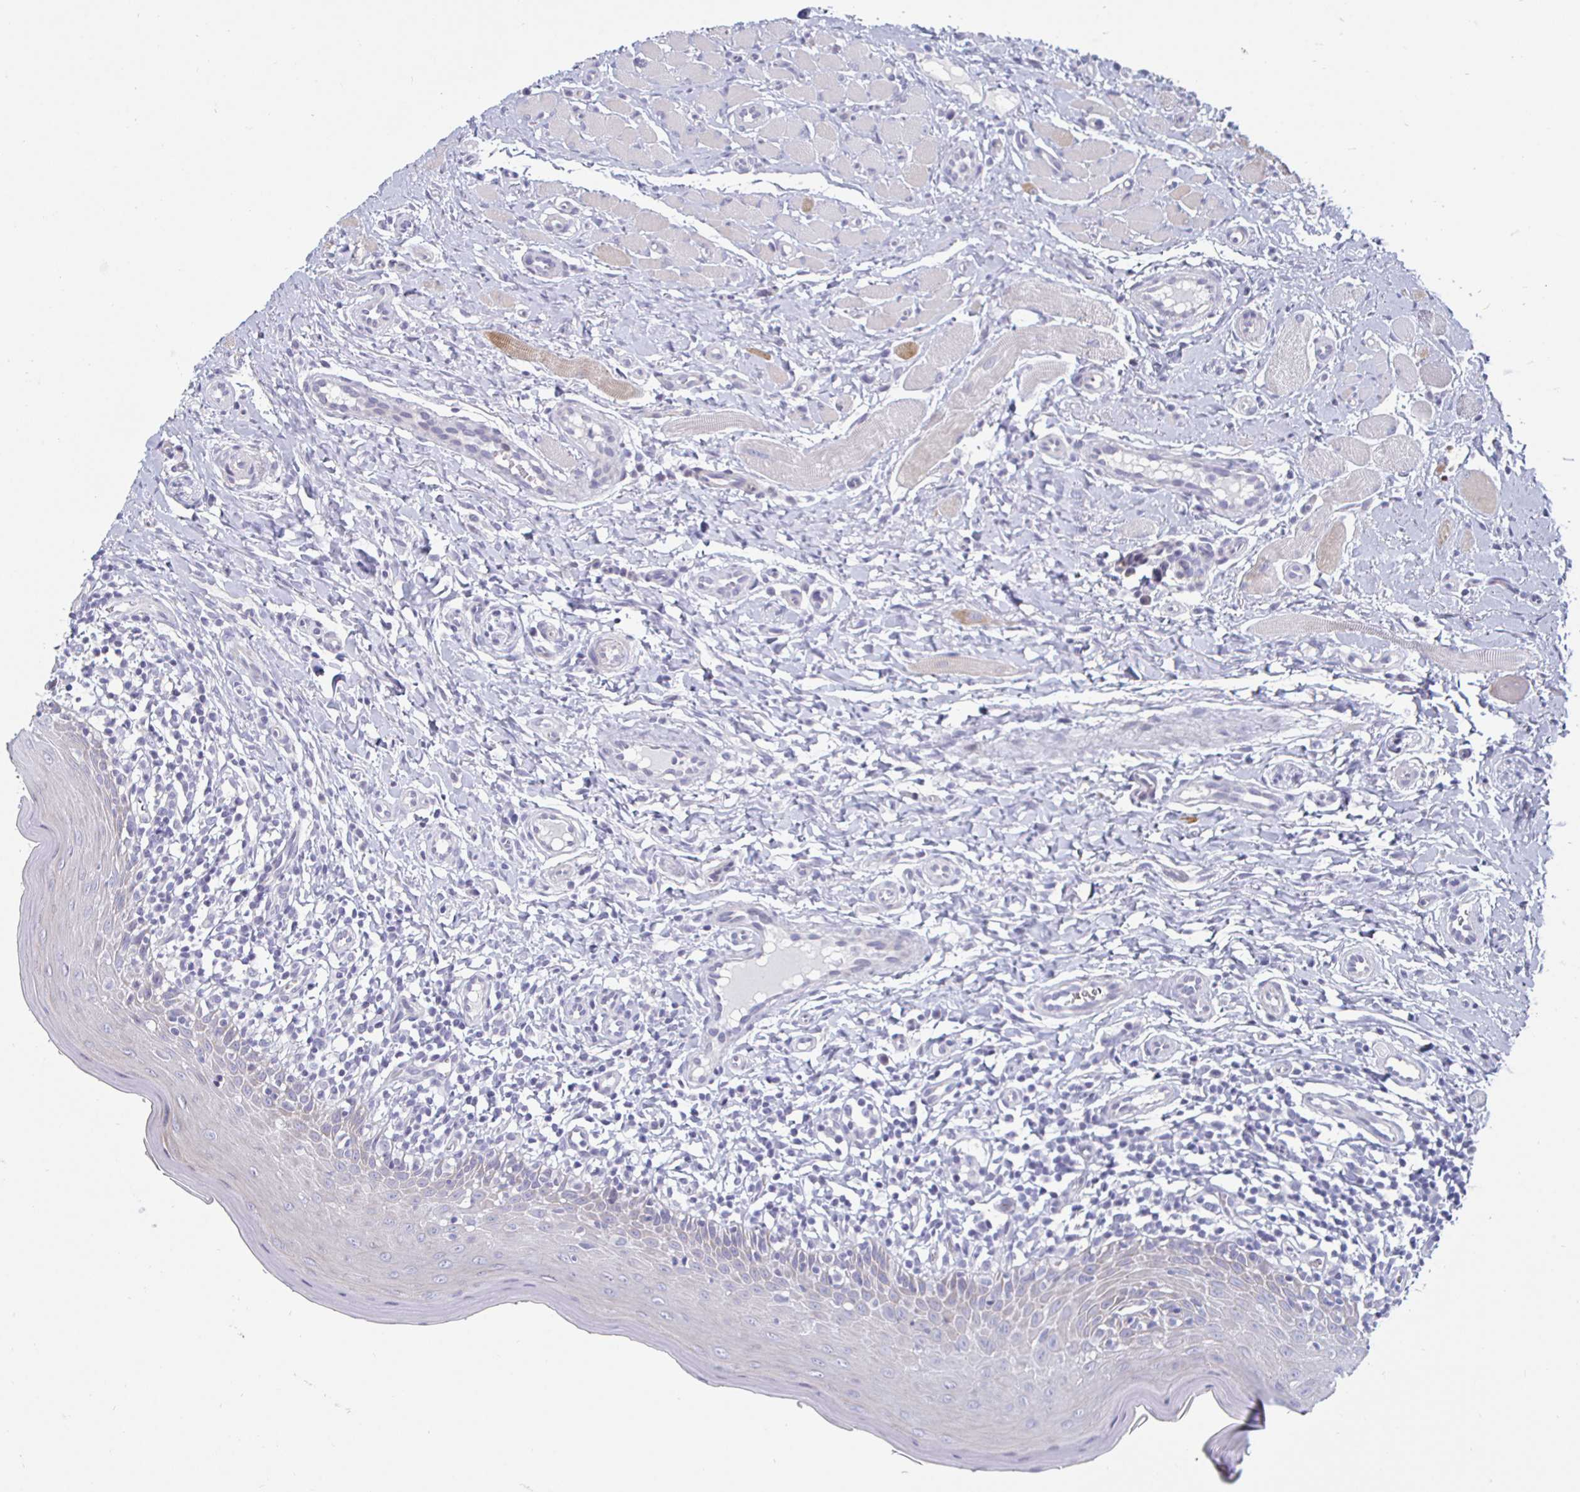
{"staining": {"intensity": "negative", "quantity": "none", "location": "none"}, "tissue": "oral mucosa", "cell_type": "Squamous epithelial cells", "image_type": "normal", "snomed": [{"axis": "morphology", "description": "Normal tissue, NOS"}, {"axis": "topography", "description": "Oral tissue"}, {"axis": "topography", "description": "Tounge, NOS"}], "caption": "This histopathology image is of normal oral mucosa stained with immunohistochemistry to label a protein in brown with the nuclei are counter-stained blue. There is no positivity in squamous epithelial cells. Nuclei are stained in blue.", "gene": "DMRTB1", "patient": {"sex": "female", "age": 58}}